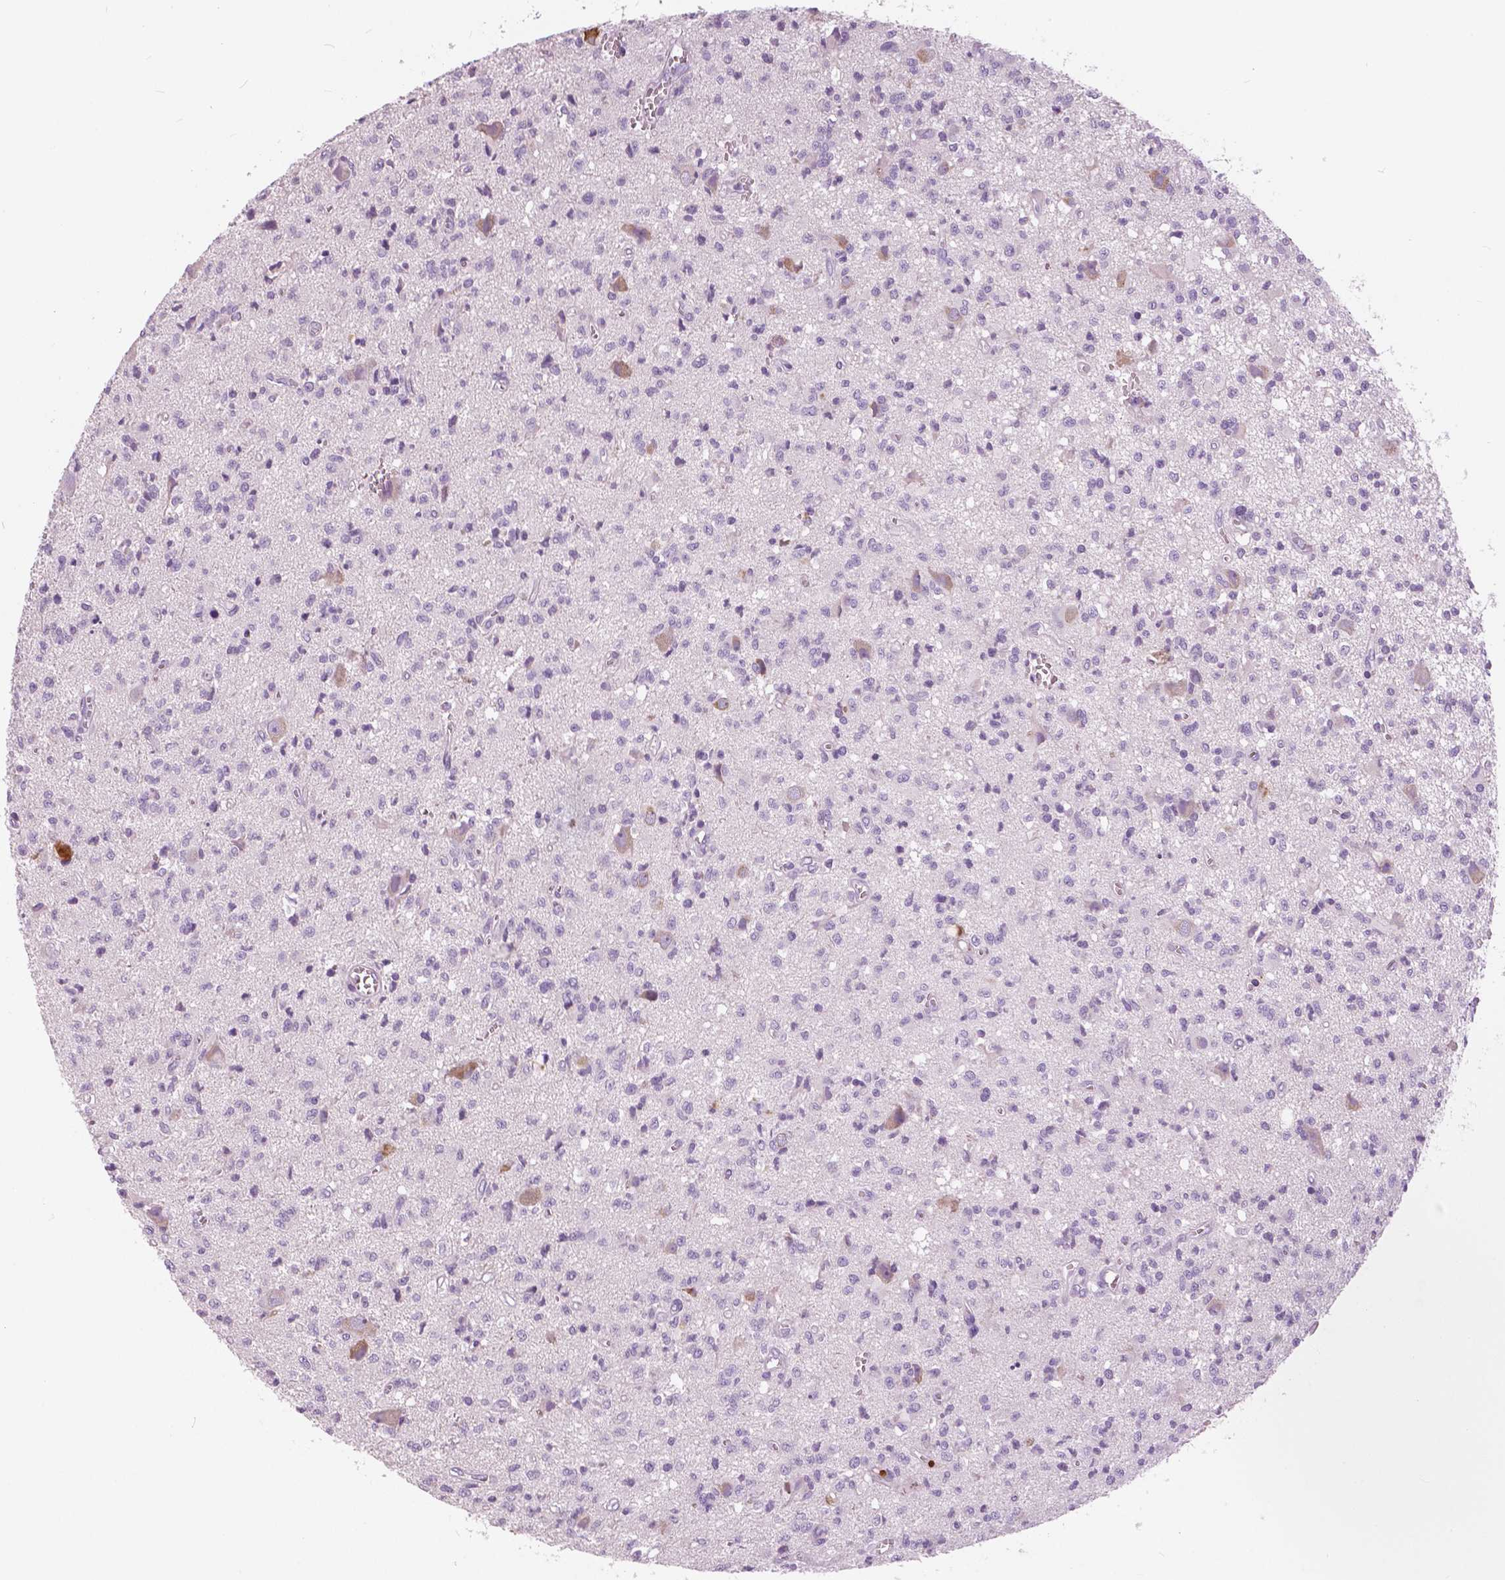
{"staining": {"intensity": "negative", "quantity": "none", "location": "none"}, "tissue": "glioma", "cell_type": "Tumor cells", "image_type": "cancer", "snomed": [{"axis": "morphology", "description": "Glioma, malignant, Low grade"}, {"axis": "topography", "description": "Brain"}], "caption": "Protein analysis of low-grade glioma (malignant) demonstrates no significant expression in tumor cells.", "gene": "SERPINI1", "patient": {"sex": "male", "age": 64}}